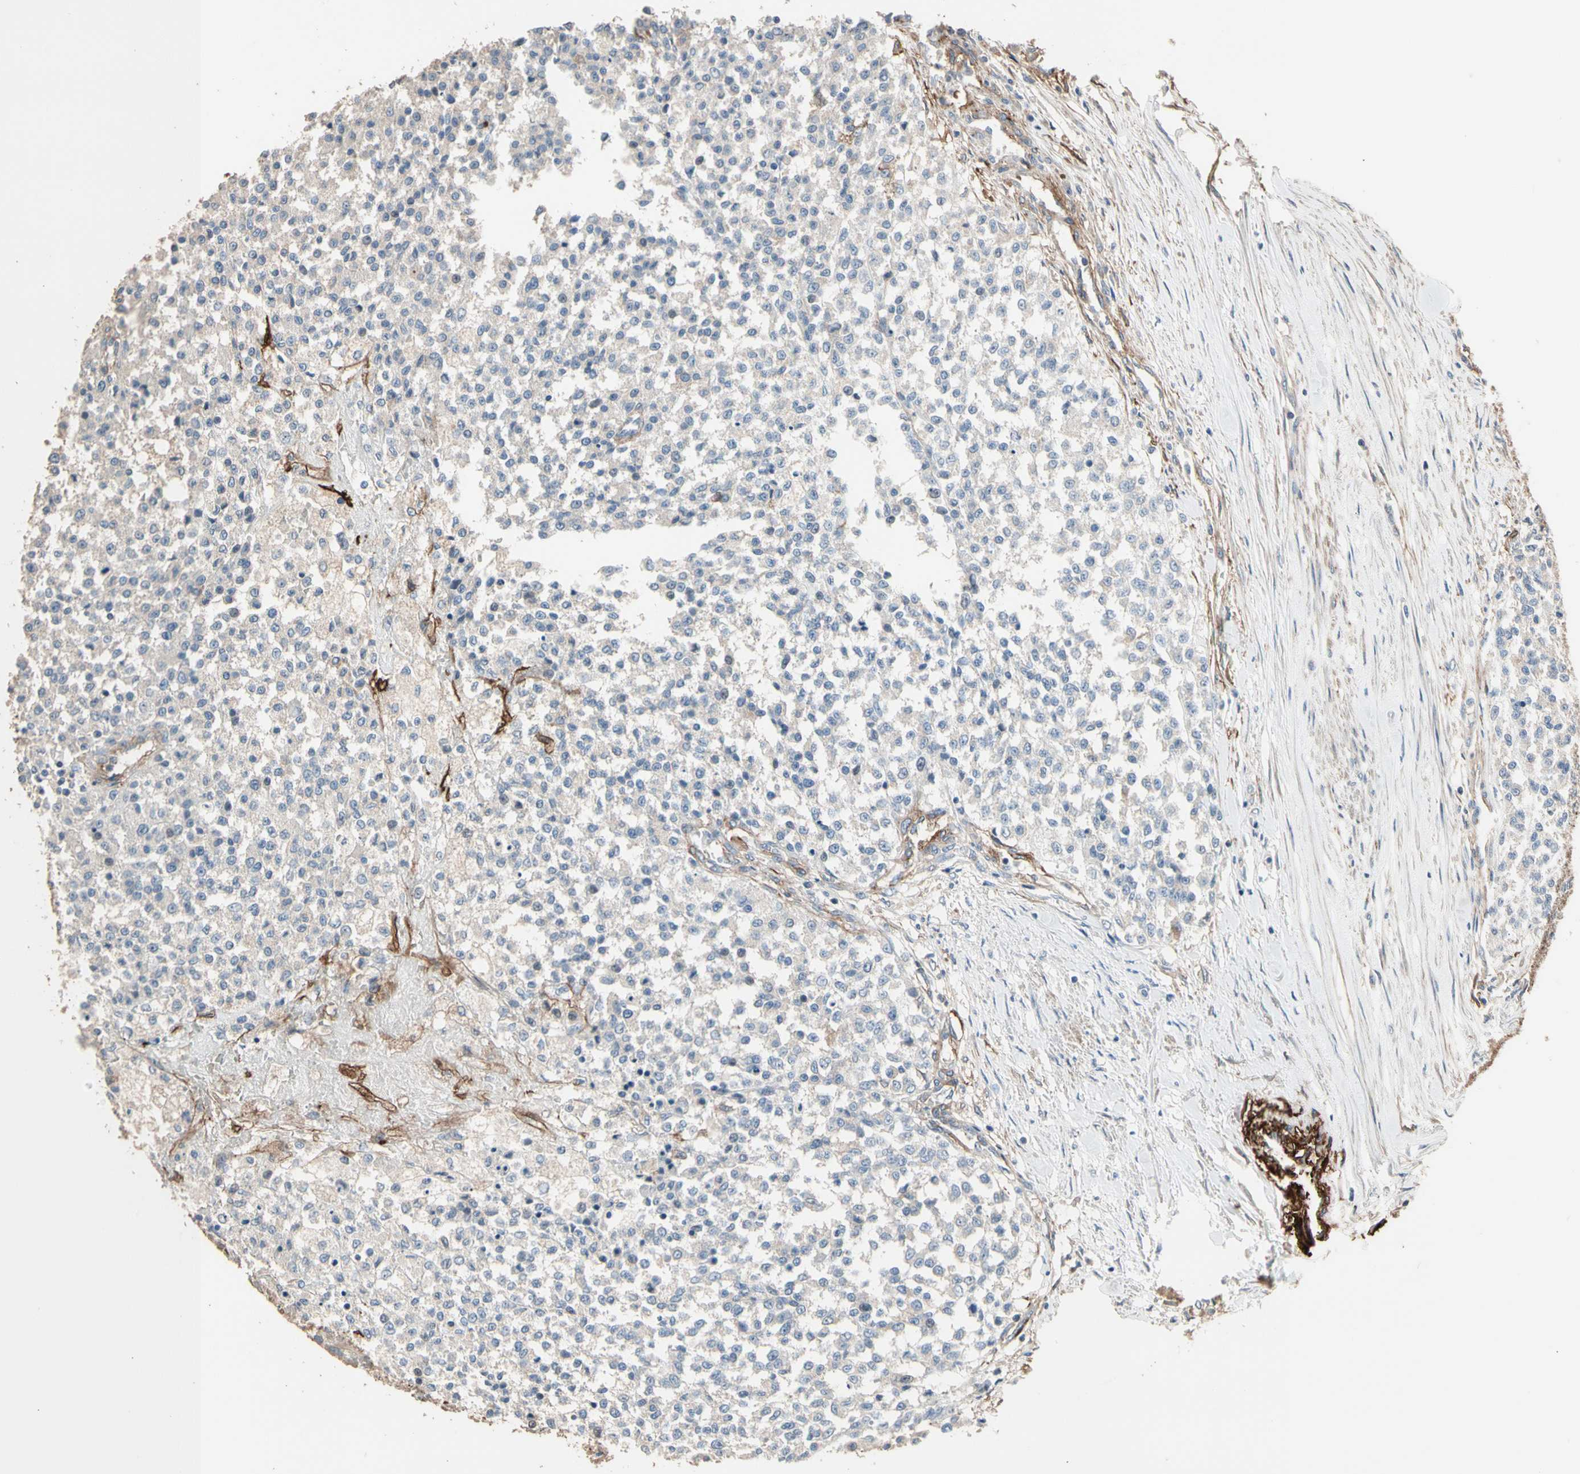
{"staining": {"intensity": "weak", "quantity": ">75%", "location": "cytoplasmic/membranous"}, "tissue": "testis cancer", "cell_type": "Tumor cells", "image_type": "cancer", "snomed": [{"axis": "morphology", "description": "Seminoma, NOS"}, {"axis": "topography", "description": "Testis"}], "caption": "Protein staining demonstrates weak cytoplasmic/membranous expression in about >75% of tumor cells in testis seminoma. Nuclei are stained in blue.", "gene": "SUSD2", "patient": {"sex": "male", "age": 59}}